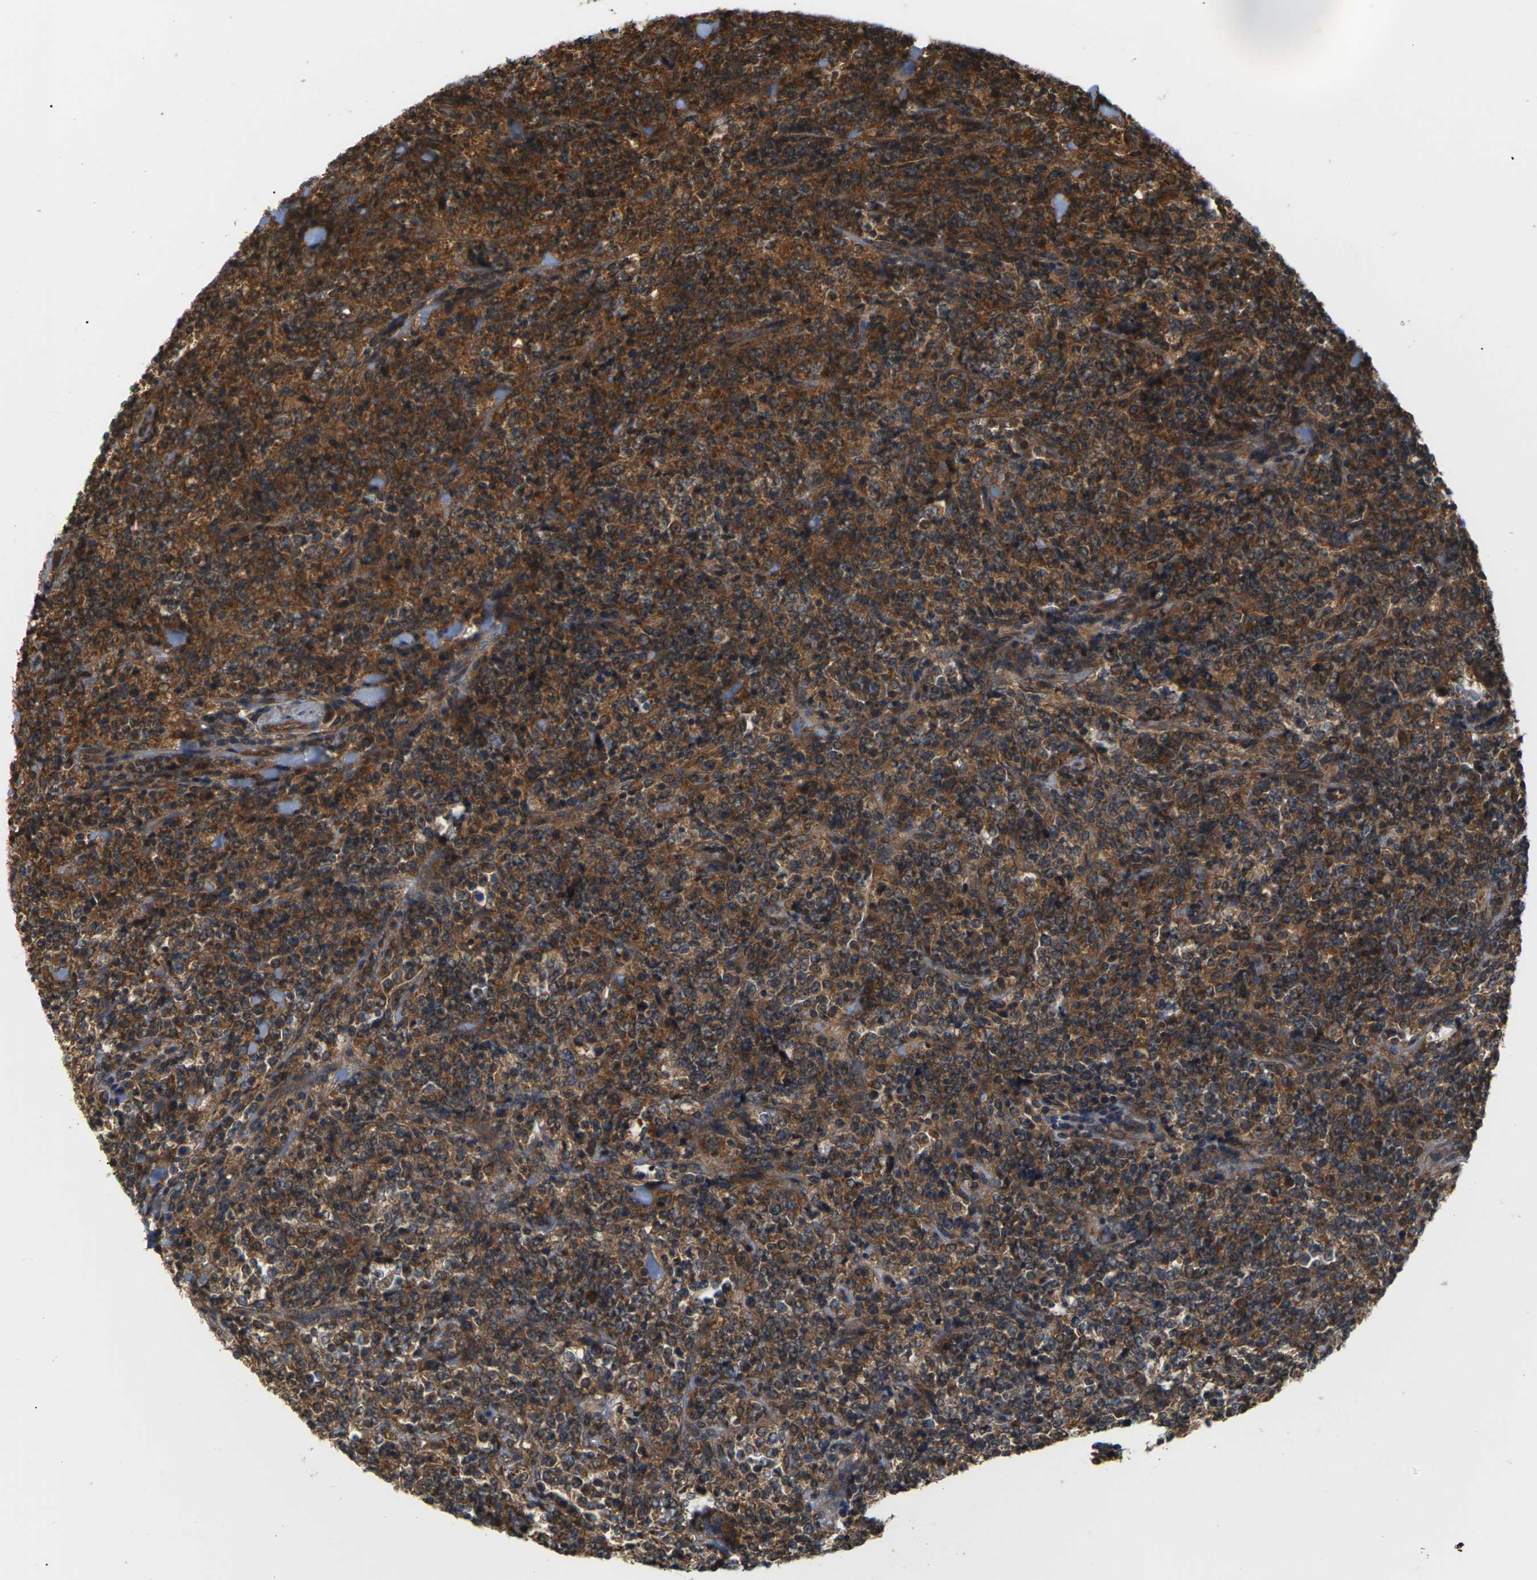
{"staining": {"intensity": "strong", "quantity": ">75%", "location": "cytoplasmic/membranous"}, "tissue": "lymphoma", "cell_type": "Tumor cells", "image_type": "cancer", "snomed": [{"axis": "morphology", "description": "Malignant lymphoma, non-Hodgkin's type, High grade"}, {"axis": "topography", "description": "Soft tissue"}], "caption": "There is high levels of strong cytoplasmic/membranous expression in tumor cells of malignant lymphoma, non-Hodgkin's type (high-grade), as demonstrated by immunohistochemical staining (brown color).", "gene": "NRAS", "patient": {"sex": "male", "age": 18}}